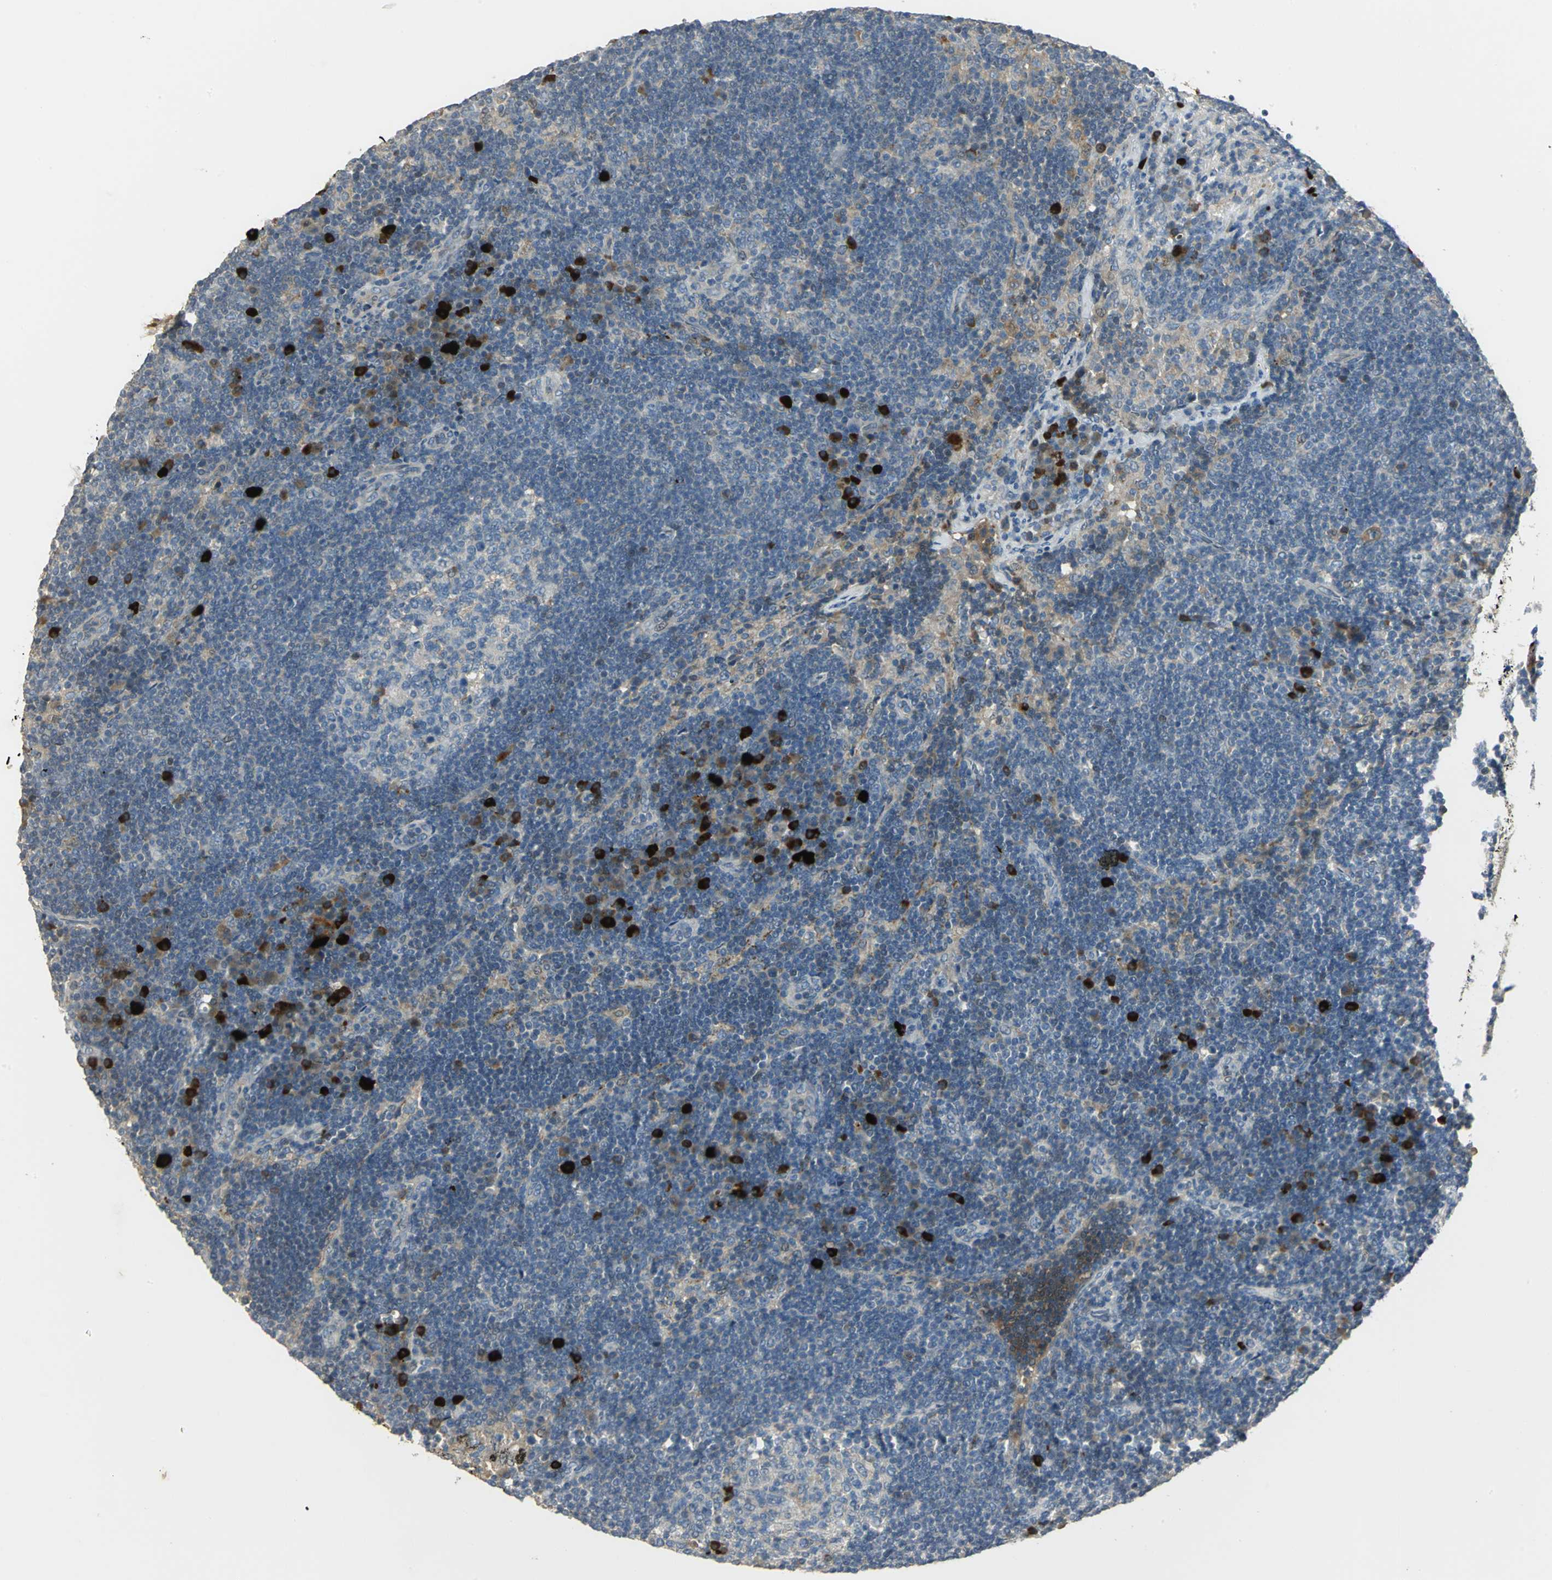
{"staining": {"intensity": "weak", "quantity": "<25%", "location": "cytoplasmic/membranous"}, "tissue": "lymph node", "cell_type": "Germinal center cells", "image_type": "normal", "snomed": [{"axis": "morphology", "description": "Normal tissue, NOS"}, {"axis": "morphology", "description": "Squamous cell carcinoma, metastatic, NOS"}, {"axis": "topography", "description": "Lymph node"}], "caption": "Human lymph node stained for a protein using immunohistochemistry demonstrates no staining in germinal center cells.", "gene": "PROC", "patient": {"sex": "female", "age": 53}}